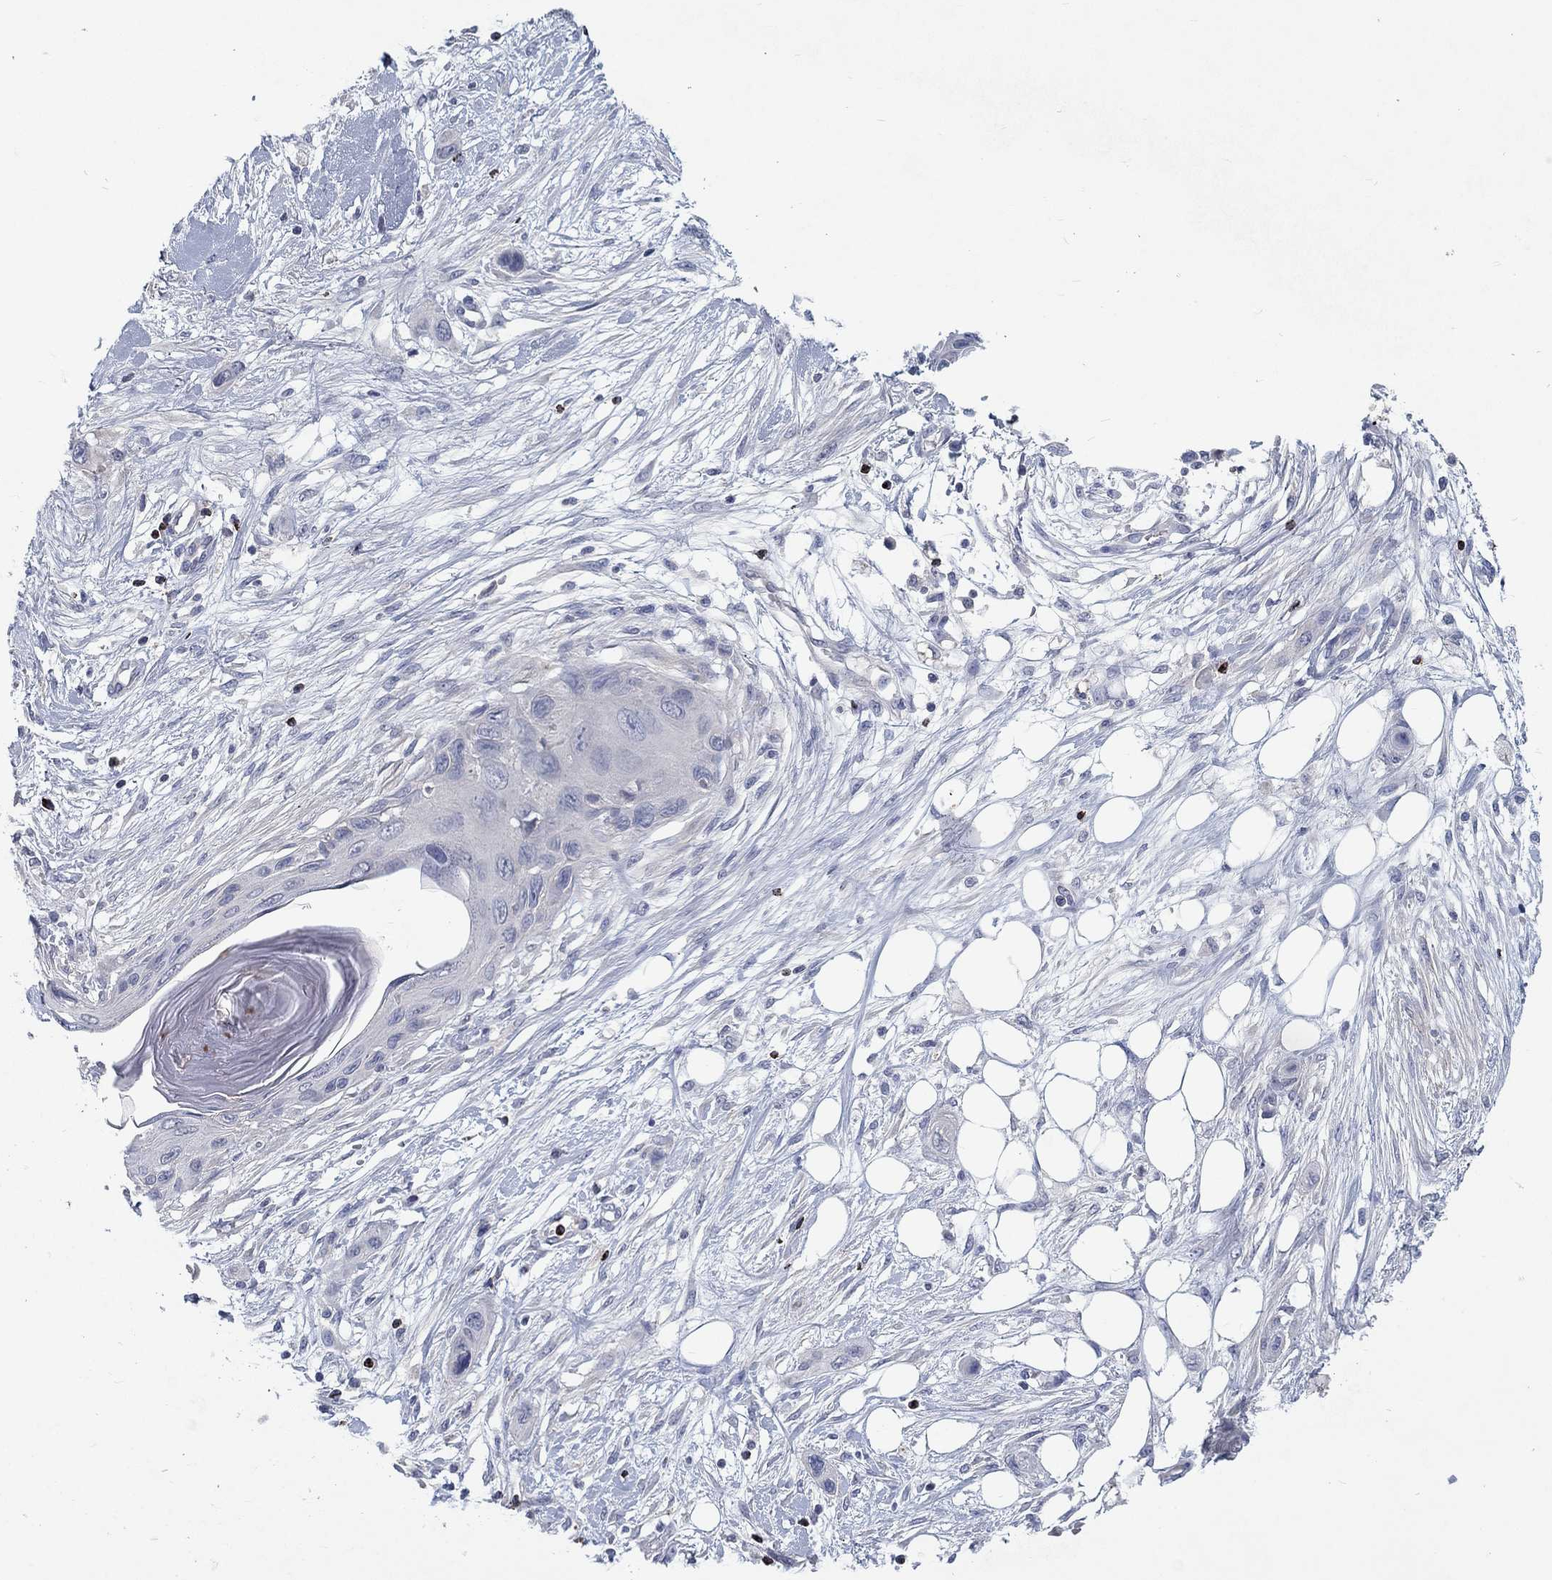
{"staining": {"intensity": "negative", "quantity": "none", "location": "none"}, "tissue": "skin cancer", "cell_type": "Tumor cells", "image_type": "cancer", "snomed": [{"axis": "morphology", "description": "Squamous cell carcinoma, NOS"}, {"axis": "topography", "description": "Skin"}], "caption": "Micrograph shows no protein positivity in tumor cells of skin squamous cell carcinoma tissue.", "gene": "GZMA", "patient": {"sex": "male", "age": 79}}